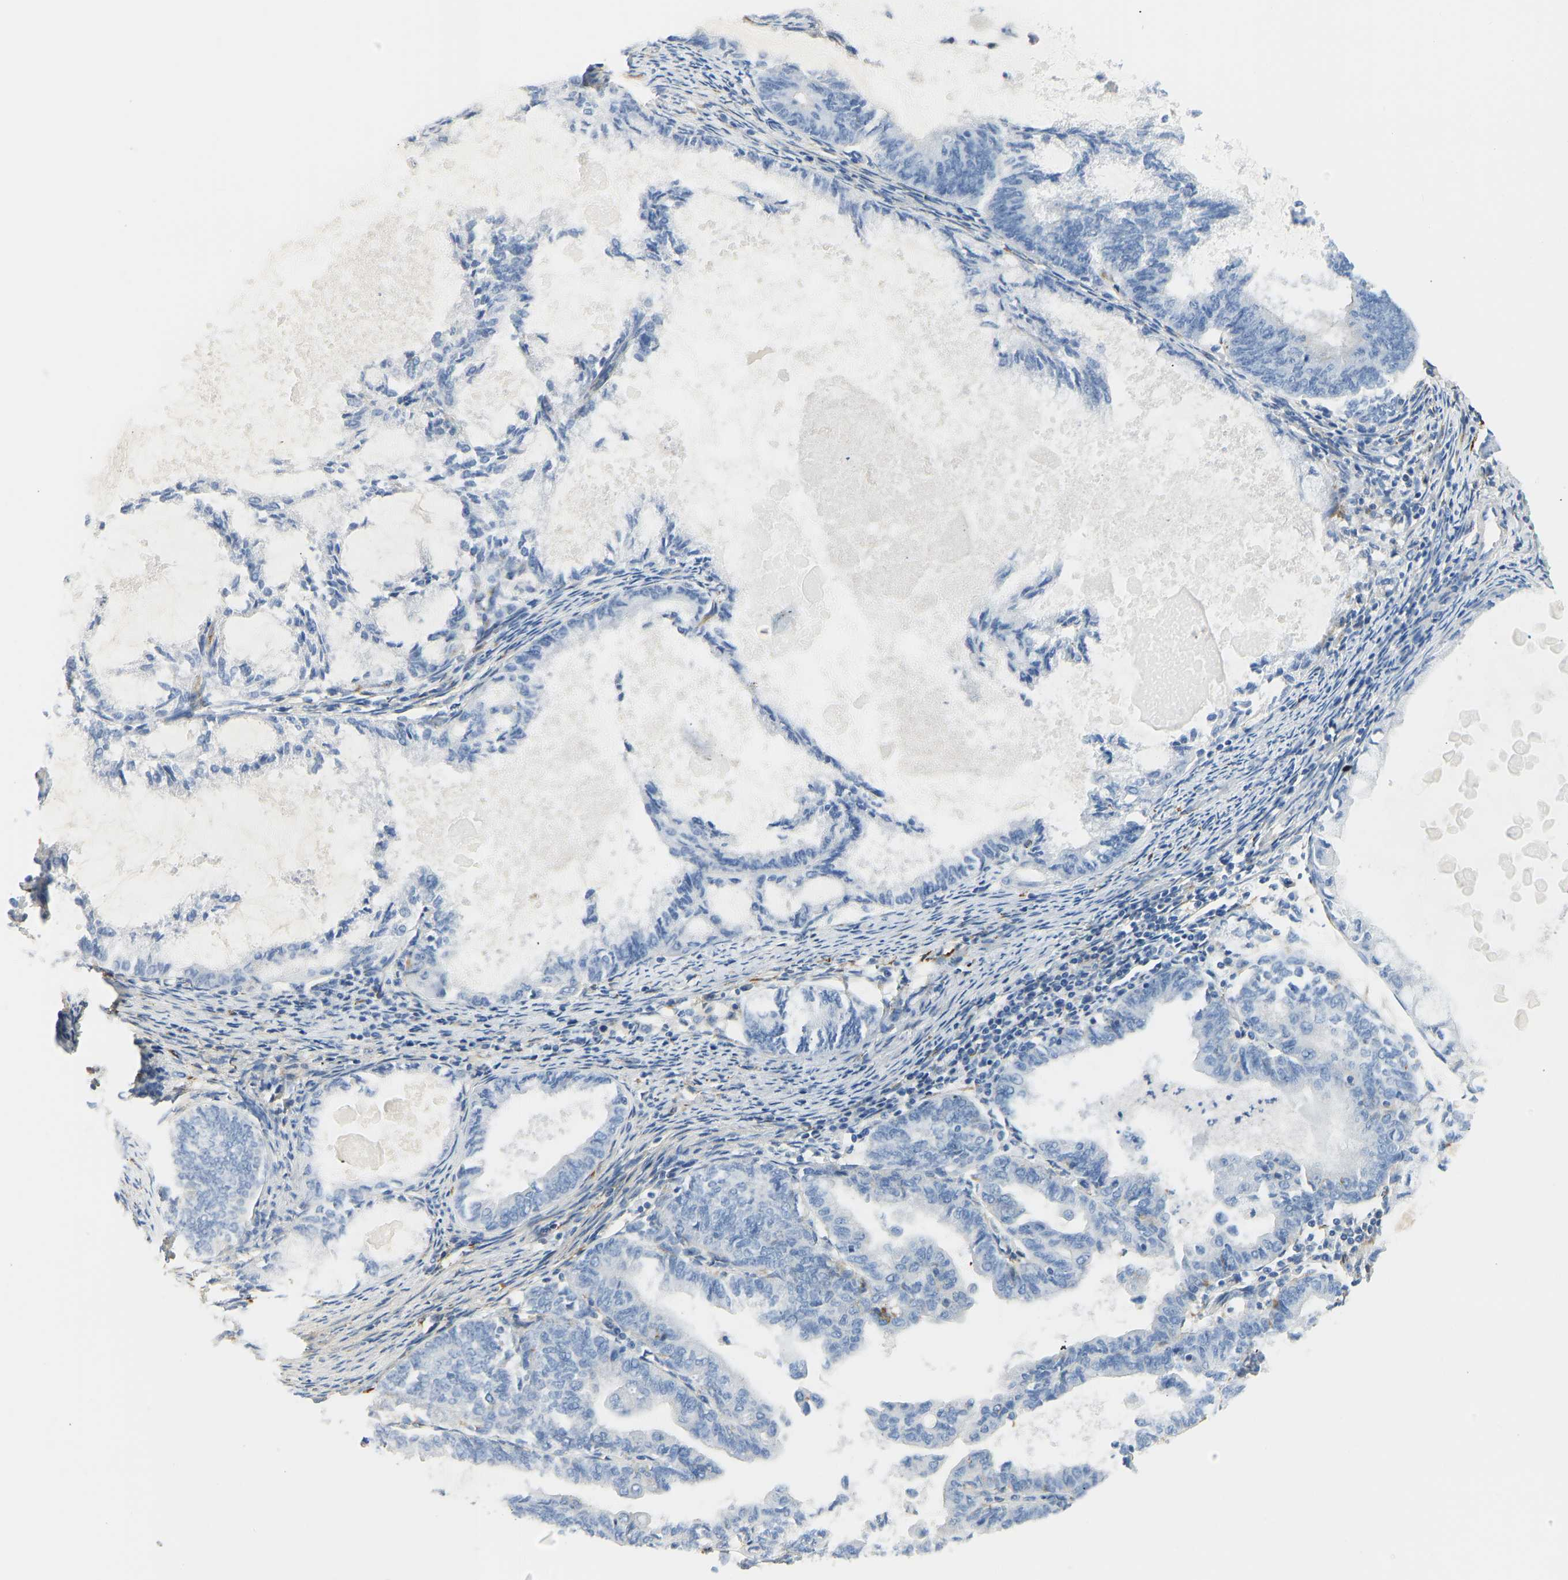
{"staining": {"intensity": "negative", "quantity": "none", "location": "none"}, "tissue": "endometrial cancer", "cell_type": "Tumor cells", "image_type": "cancer", "snomed": [{"axis": "morphology", "description": "Adenocarcinoma, NOS"}, {"axis": "topography", "description": "Endometrium"}], "caption": "DAB immunohistochemical staining of adenocarcinoma (endometrial) demonstrates no significant staining in tumor cells.", "gene": "COL15A1", "patient": {"sex": "female", "age": 86}}